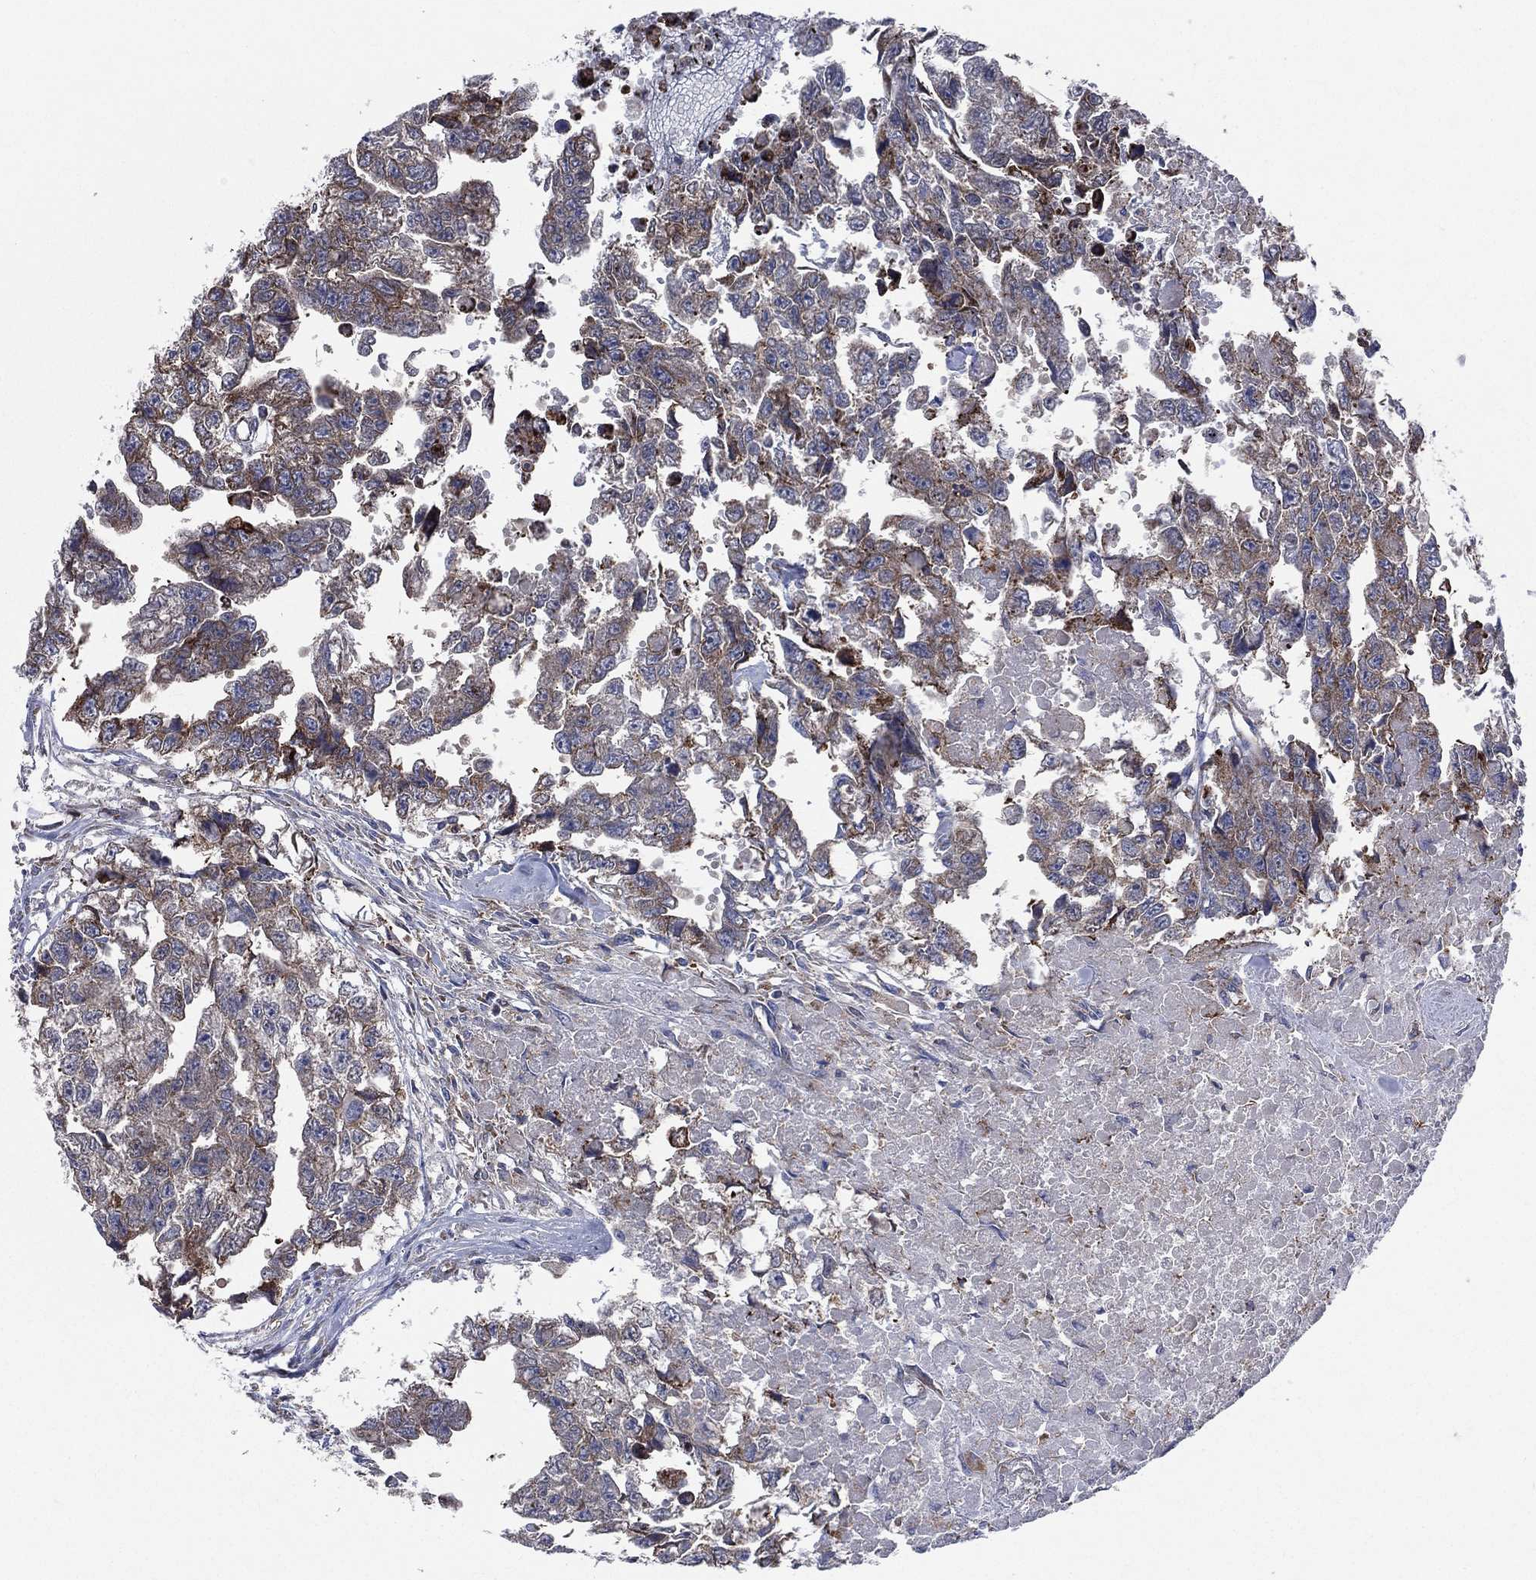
{"staining": {"intensity": "moderate", "quantity": "<25%", "location": "cytoplasmic/membranous"}, "tissue": "testis cancer", "cell_type": "Tumor cells", "image_type": "cancer", "snomed": [{"axis": "morphology", "description": "Carcinoma, Embryonal, NOS"}, {"axis": "morphology", "description": "Teratoma, malignant, NOS"}, {"axis": "topography", "description": "Testis"}], "caption": "Tumor cells show low levels of moderate cytoplasmic/membranous positivity in approximately <25% of cells in testis cancer.", "gene": "CCDC159", "patient": {"sex": "male", "age": 44}}